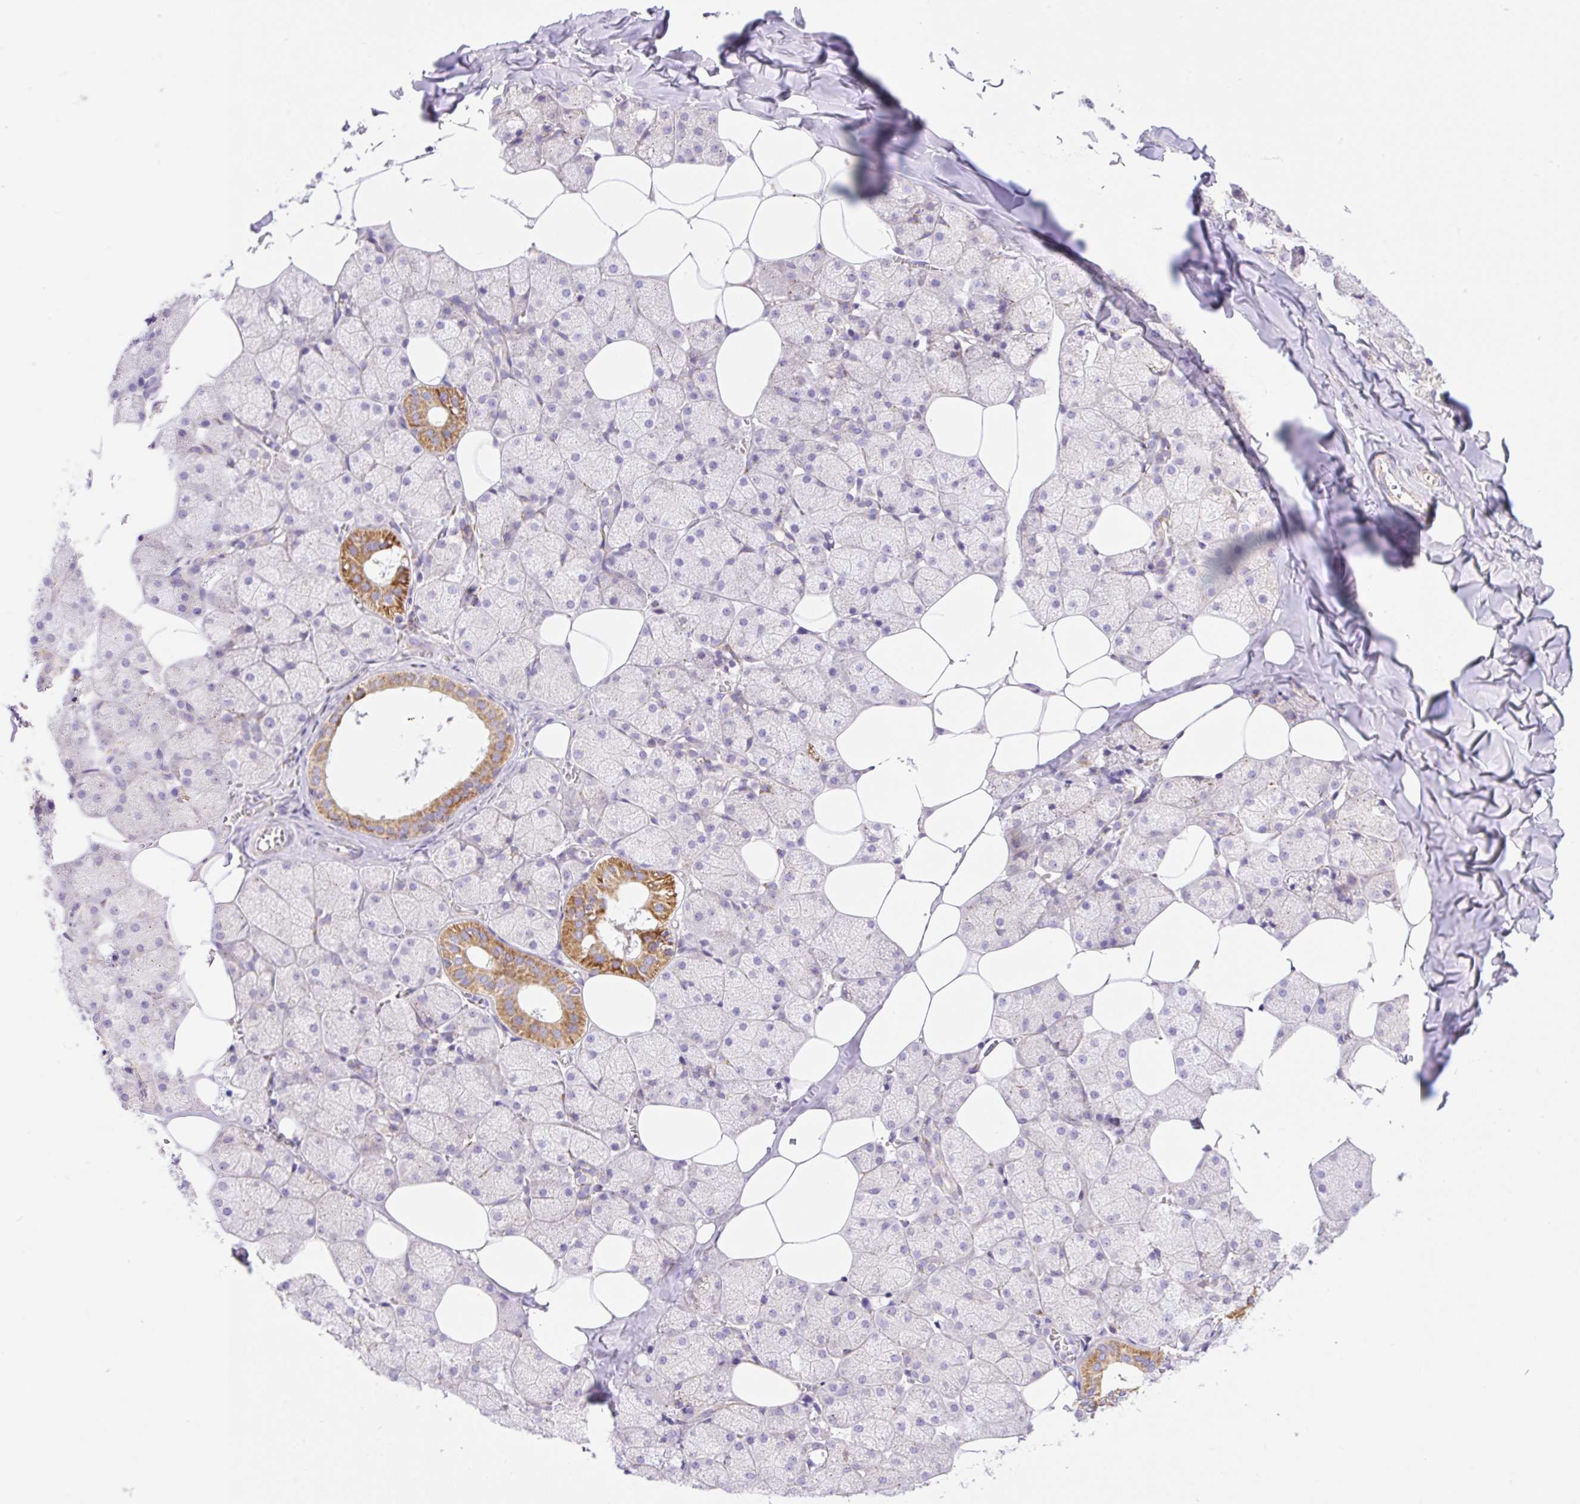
{"staining": {"intensity": "strong", "quantity": "25%-75%", "location": "cytoplasmic/membranous"}, "tissue": "salivary gland", "cell_type": "Glandular cells", "image_type": "normal", "snomed": [{"axis": "morphology", "description": "Normal tissue, NOS"}, {"axis": "topography", "description": "Salivary gland"}, {"axis": "topography", "description": "Peripheral nerve tissue"}], "caption": "Immunohistochemical staining of normal salivary gland exhibits 25%-75% levels of strong cytoplasmic/membranous protein positivity in about 25%-75% of glandular cells. Nuclei are stained in blue.", "gene": "ETNK2", "patient": {"sex": "male", "age": 38}}